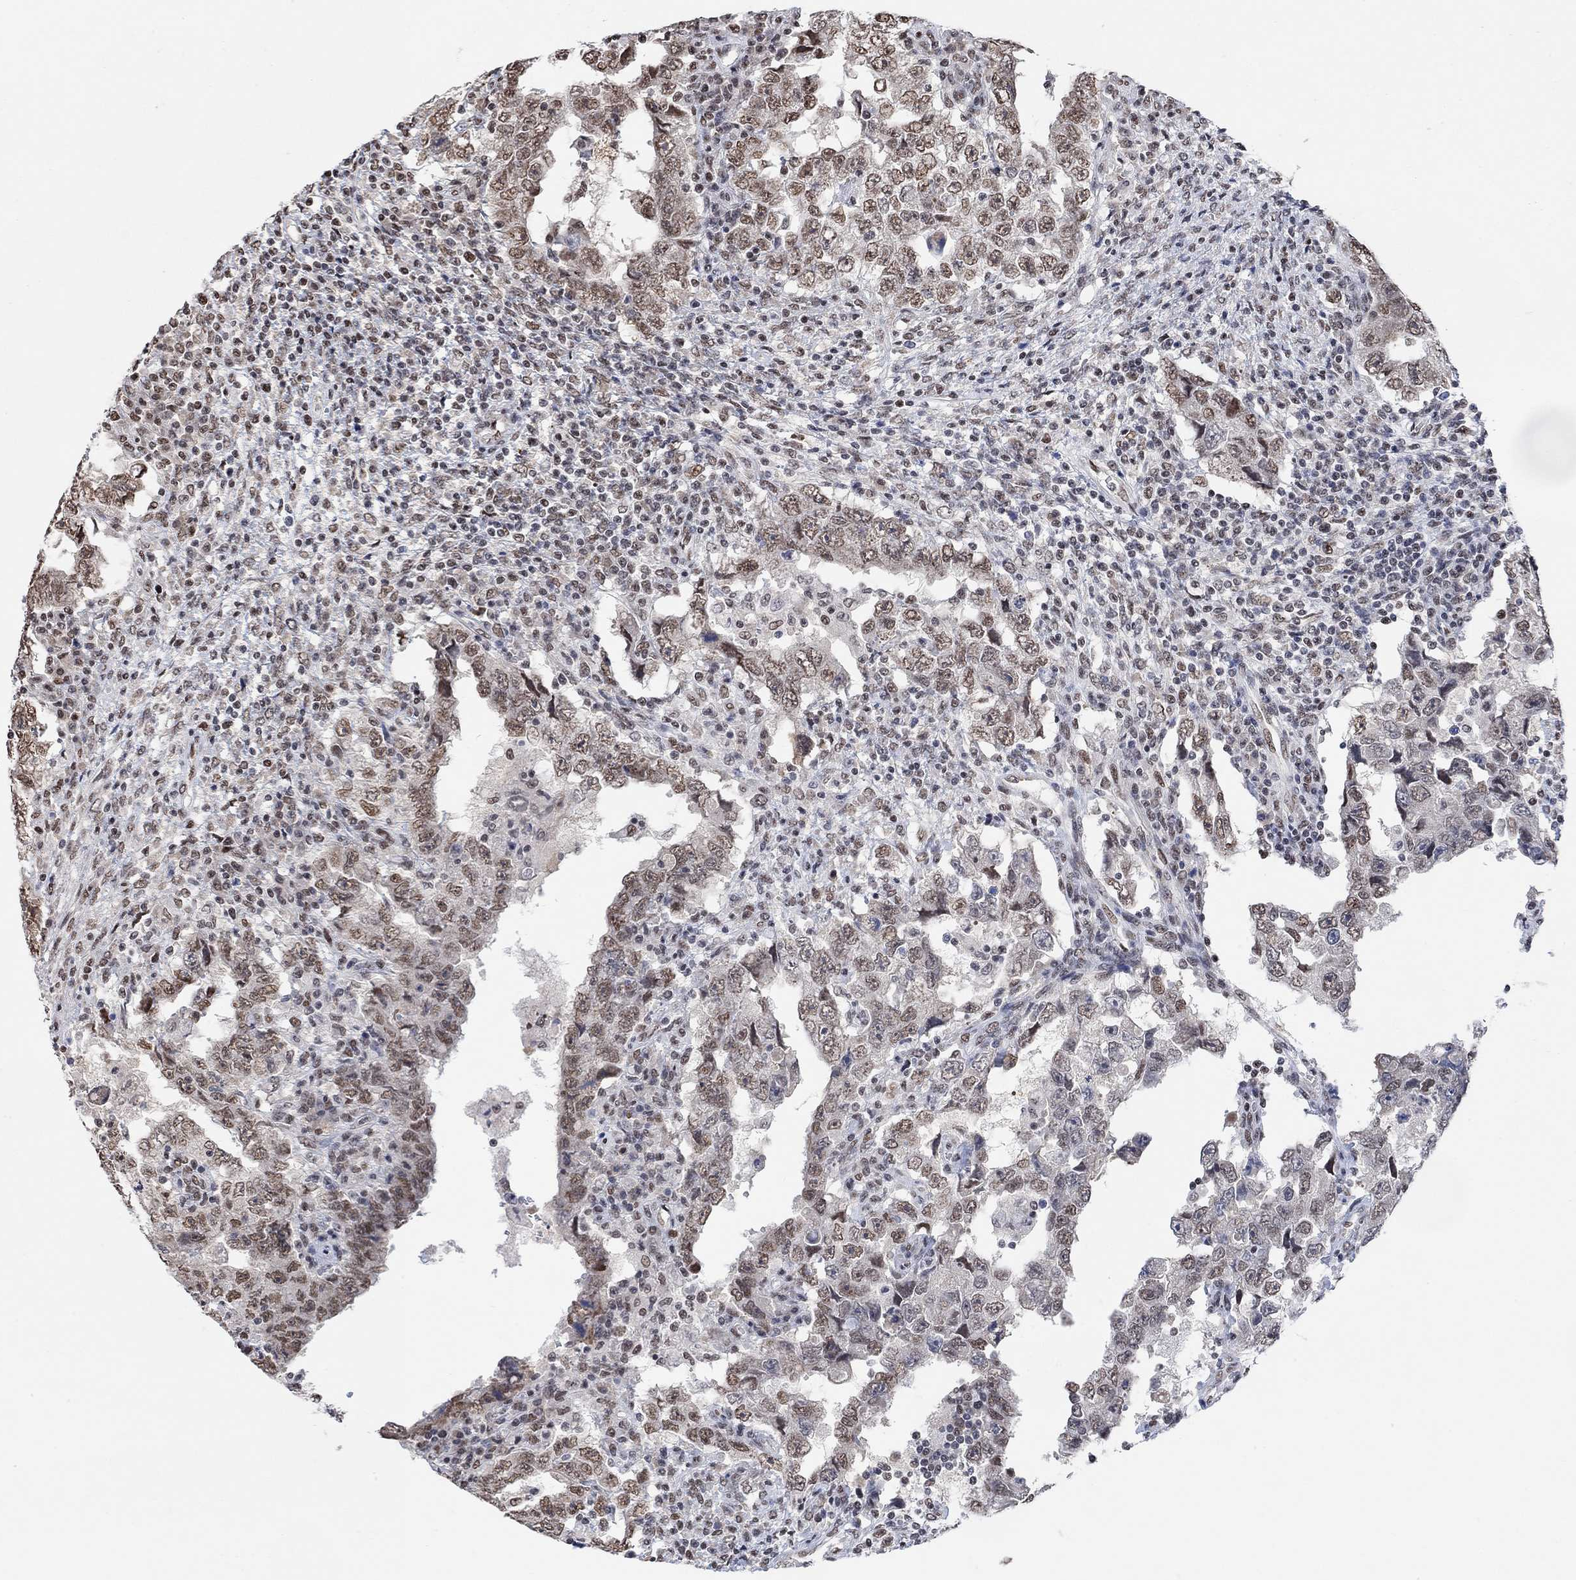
{"staining": {"intensity": "moderate", "quantity": ">75%", "location": "nuclear"}, "tissue": "testis cancer", "cell_type": "Tumor cells", "image_type": "cancer", "snomed": [{"axis": "morphology", "description": "Carcinoma, Embryonal, NOS"}, {"axis": "topography", "description": "Testis"}], "caption": "About >75% of tumor cells in human testis embryonal carcinoma reveal moderate nuclear protein positivity as visualized by brown immunohistochemical staining.", "gene": "USP39", "patient": {"sex": "male", "age": 26}}